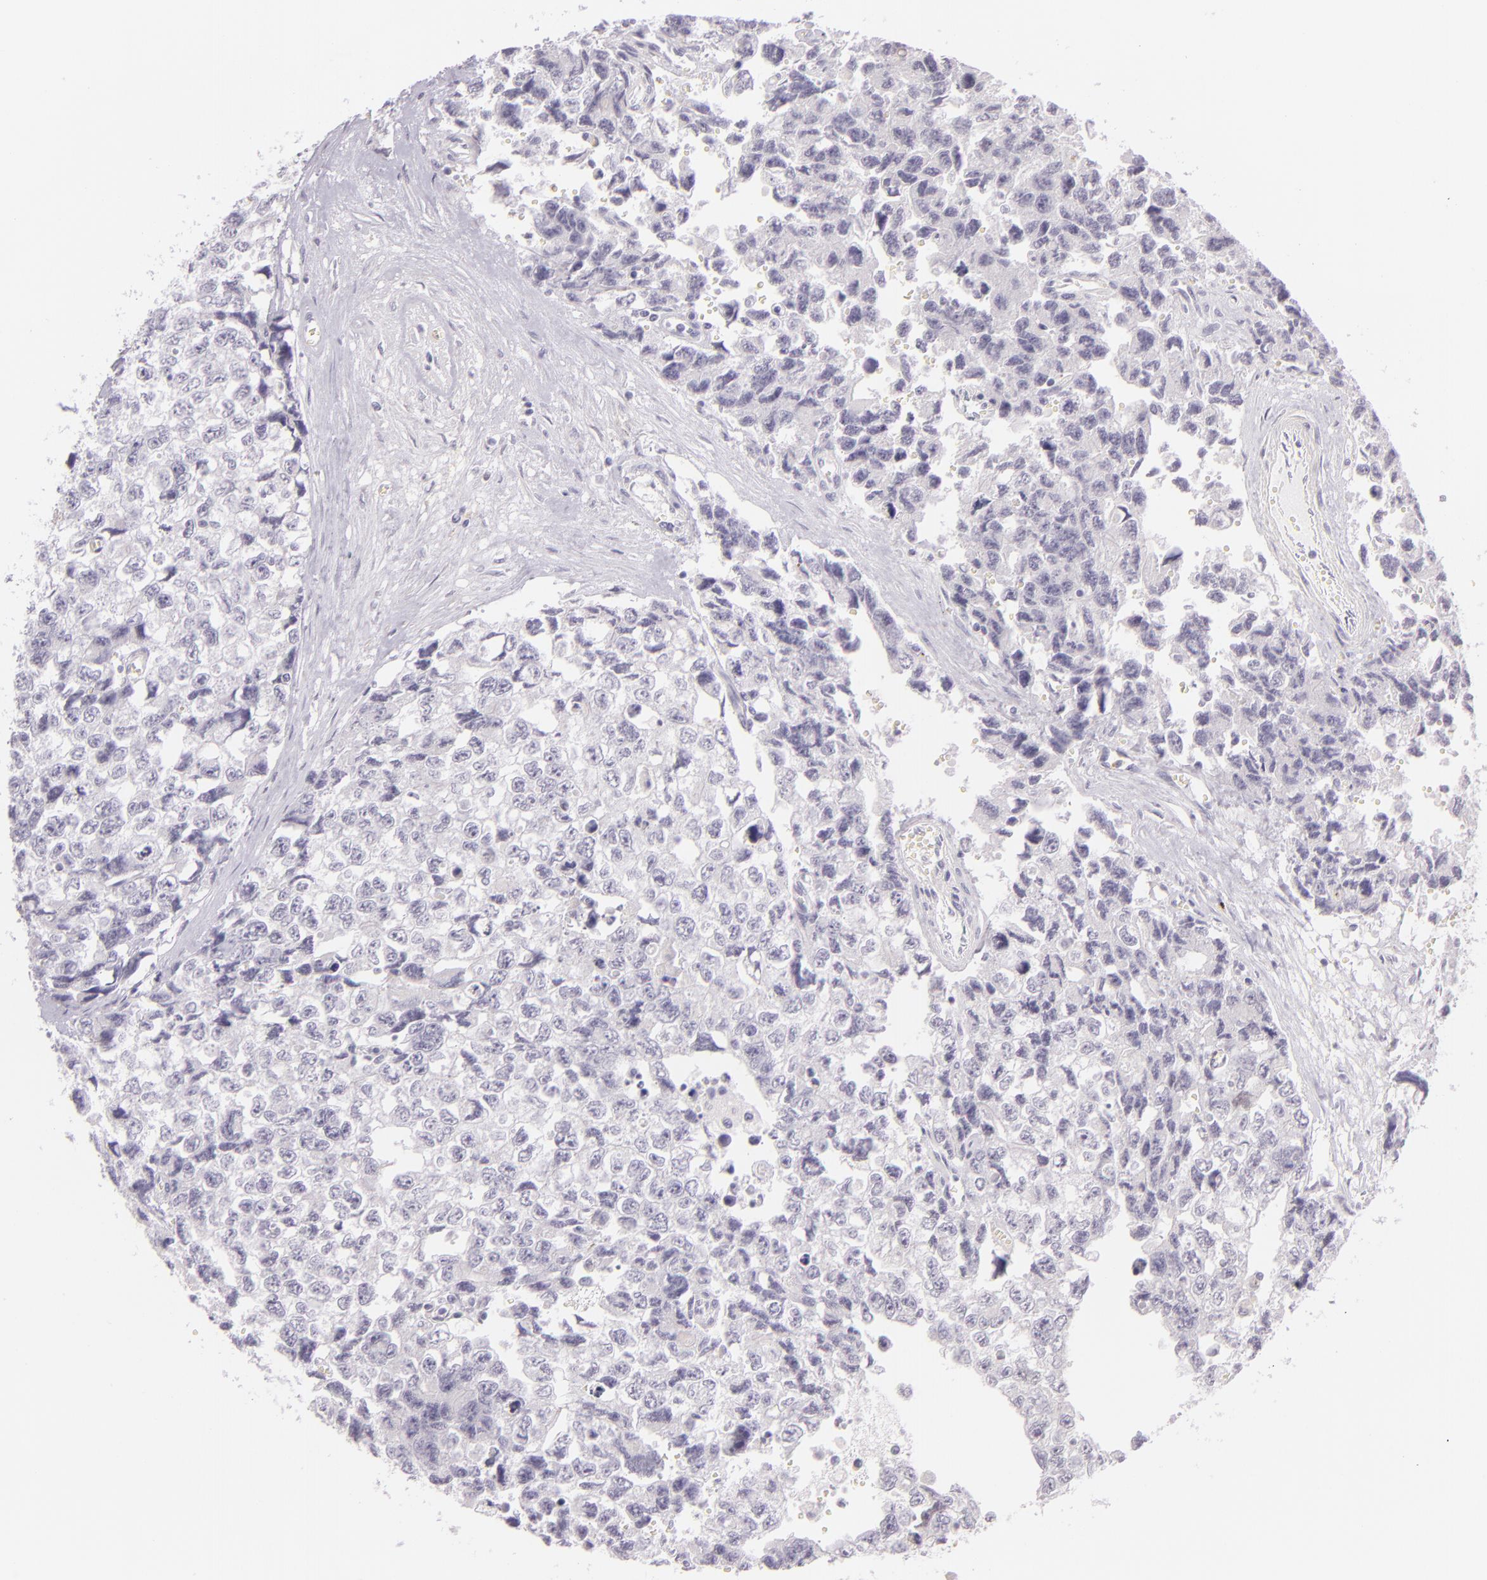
{"staining": {"intensity": "negative", "quantity": "none", "location": "none"}, "tissue": "testis cancer", "cell_type": "Tumor cells", "image_type": "cancer", "snomed": [{"axis": "morphology", "description": "Carcinoma, Embryonal, NOS"}, {"axis": "topography", "description": "Testis"}], "caption": "Micrograph shows no significant protein staining in tumor cells of embryonal carcinoma (testis).", "gene": "CBS", "patient": {"sex": "male", "age": 31}}